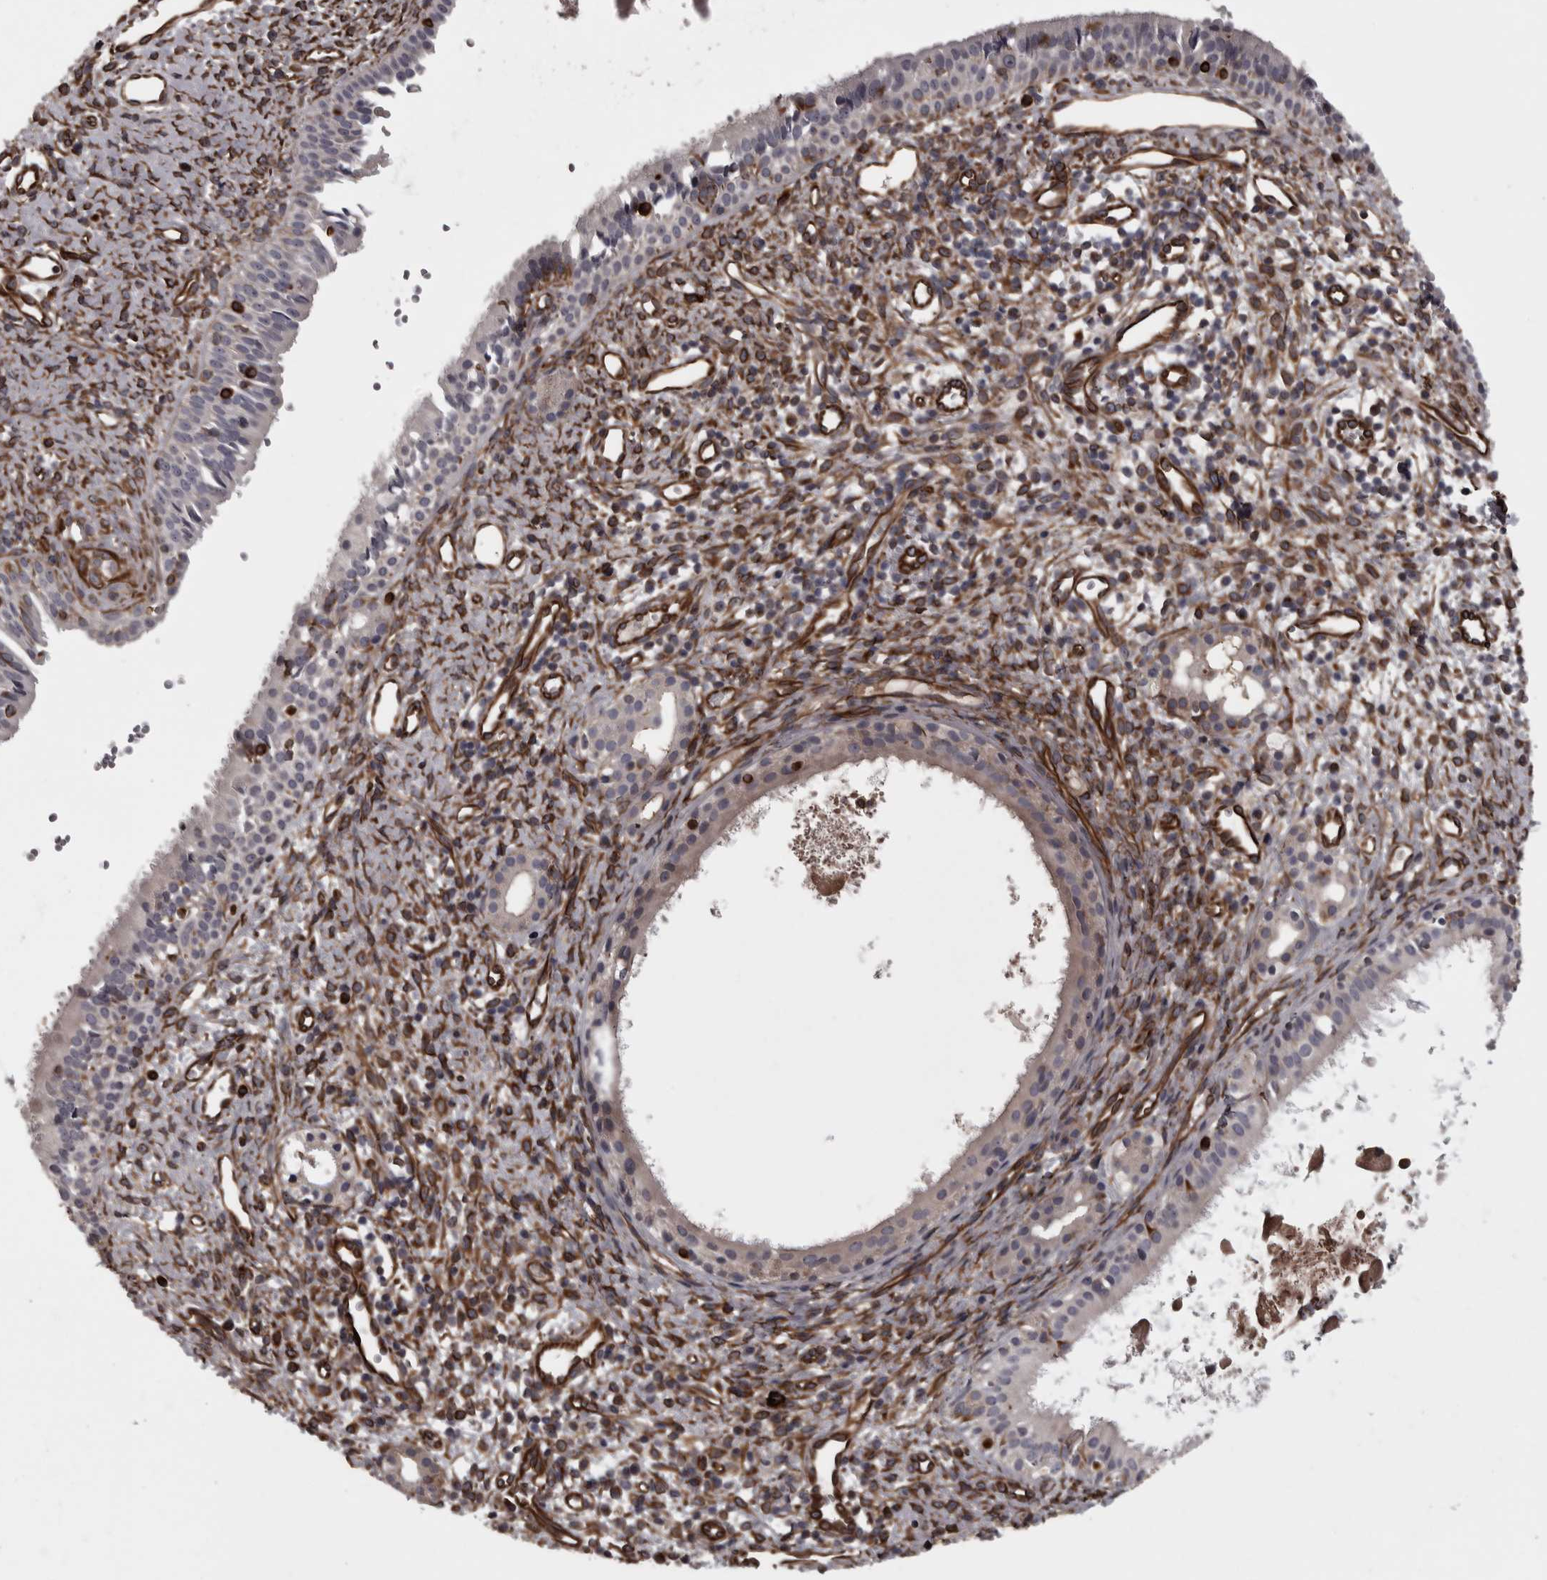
{"staining": {"intensity": "negative", "quantity": "none", "location": "none"}, "tissue": "nasopharynx", "cell_type": "Respiratory epithelial cells", "image_type": "normal", "snomed": [{"axis": "morphology", "description": "Normal tissue, NOS"}, {"axis": "topography", "description": "Nasopharynx"}], "caption": "The image exhibits no staining of respiratory epithelial cells in unremarkable nasopharynx. (DAB (3,3'-diaminobenzidine) immunohistochemistry with hematoxylin counter stain).", "gene": "FAAP100", "patient": {"sex": "male", "age": 22}}